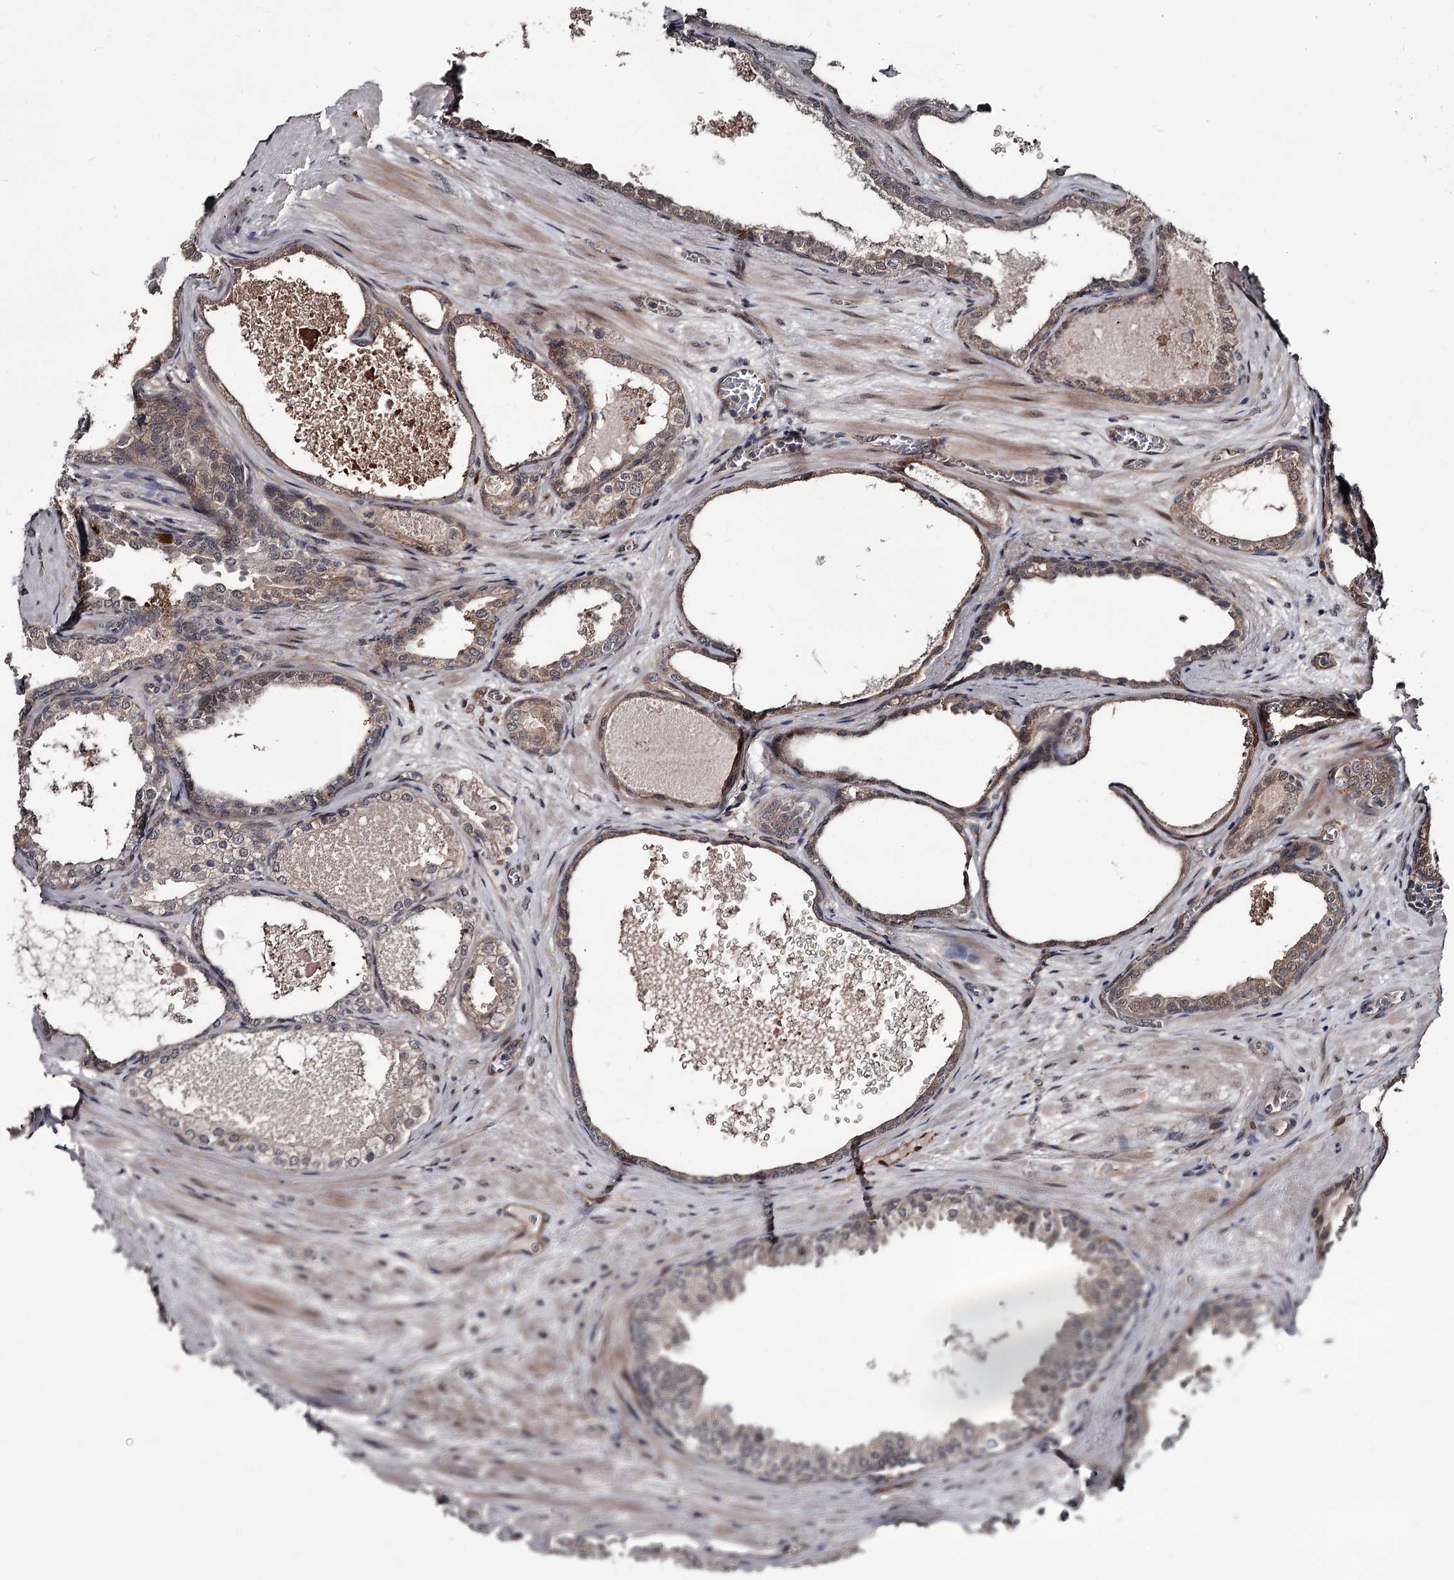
{"staining": {"intensity": "weak", "quantity": "25%-75%", "location": "cytoplasmic/membranous"}, "tissue": "prostate cancer", "cell_type": "Tumor cells", "image_type": "cancer", "snomed": [{"axis": "morphology", "description": "Adenocarcinoma, High grade"}, {"axis": "topography", "description": "Prostate"}], "caption": "A histopathology image of prostate cancer (high-grade adenocarcinoma) stained for a protein displays weak cytoplasmic/membranous brown staining in tumor cells.", "gene": "CDC42EP2", "patient": {"sex": "male", "age": 59}}